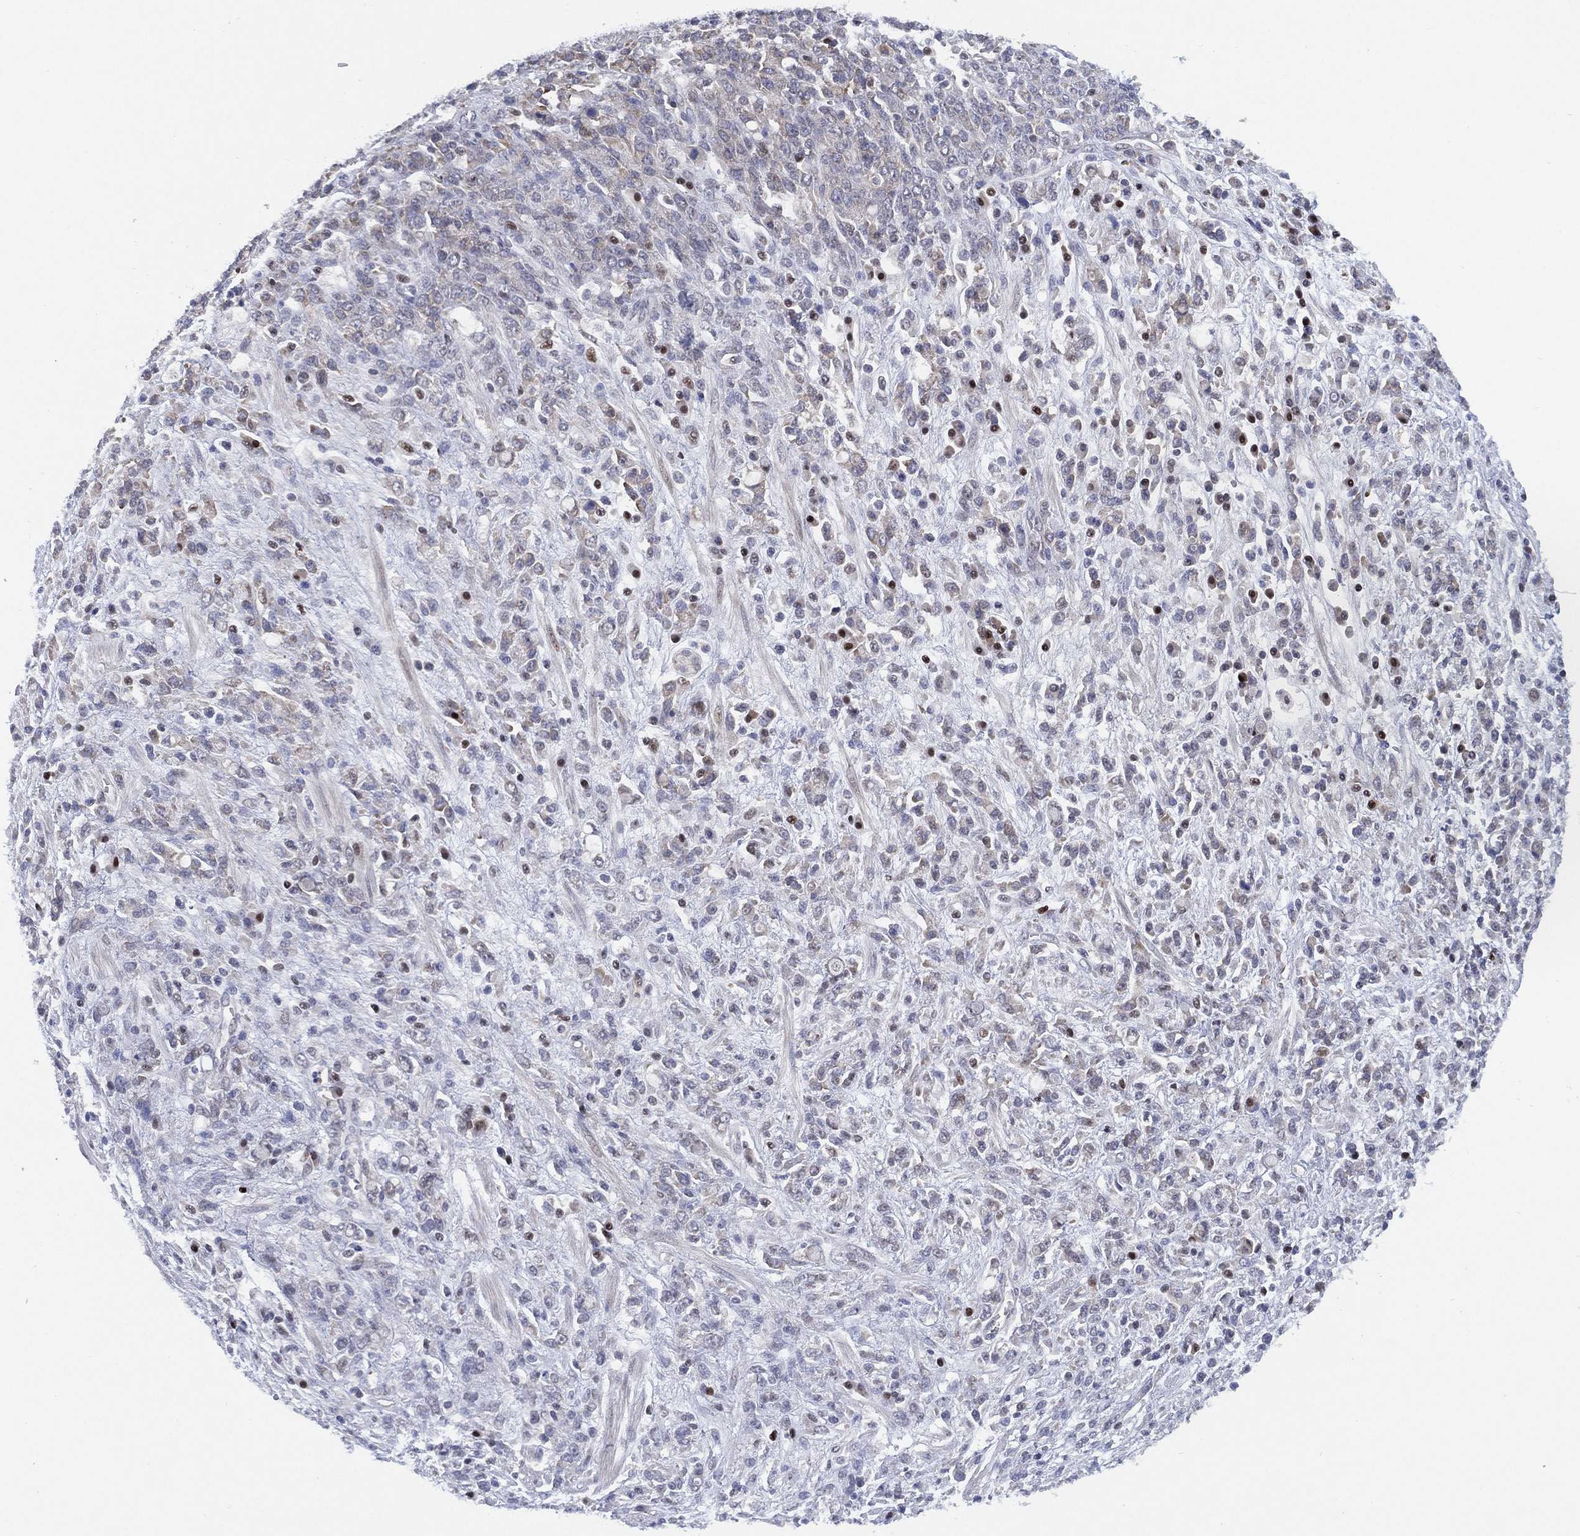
{"staining": {"intensity": "negative", "quantity": "none", "location": "none"}, "tissue": "stomach cancer", "cell_type": "Tumor cells", "image_type": "cancer", "snomed": [{"axis": "morphology", "description": "Adenocarcinoma, NOS"}, {"axis": "topography", "description": "Stomach"}], "caption": "Stomach cancer (adenocarcinoma) was stained to show a protein in brown. There is no significant expression in tumor cells. Nuclei are stained in blue.", "gene": "SLC4A4", "patient": {"sex": "female", "age": 57}}